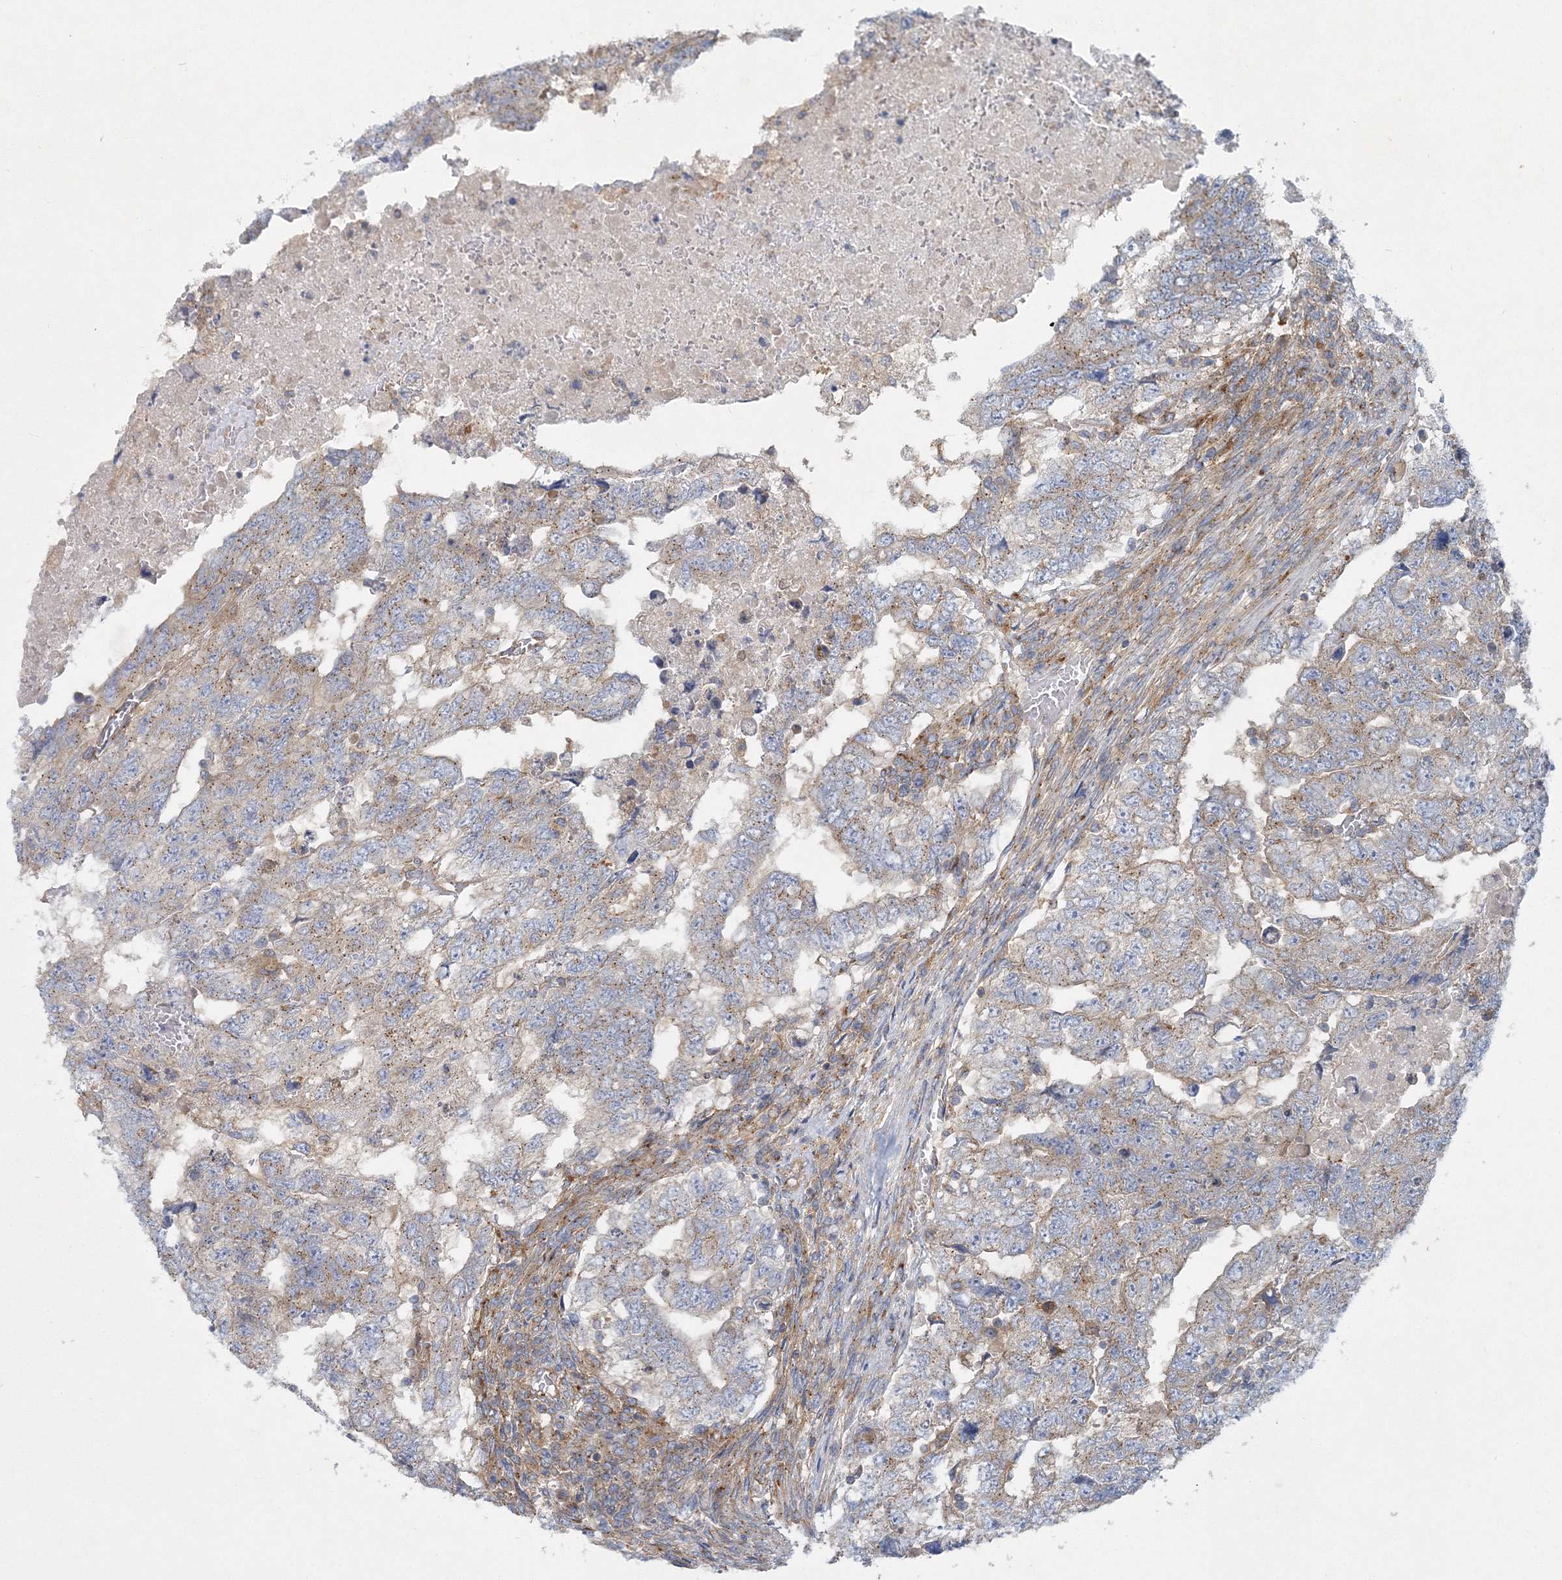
{"staining": {"intensity": "weak", "quantity": "25%-75%", "location": "cytoplasmic/membranous"}, "tissue": "testis cancer", "cell_type": "Tumor cells", "image_type": "cancer", "snomed": [{"axis": "morphology", "description": "Carcinoma, Embryonal, NOS"}, {"axis": "topography", "description": "Testis"}], "caption": "A brown stain labels weak cytoplasmic/membranous expression of a protein in embryonal carcinoma (testis) tumor cells. (brown staining indicates protein expression, while blue staining denotes nuclei).", "gene": "SEC23IP", "patient": {"sex": "male", "age": 36}}